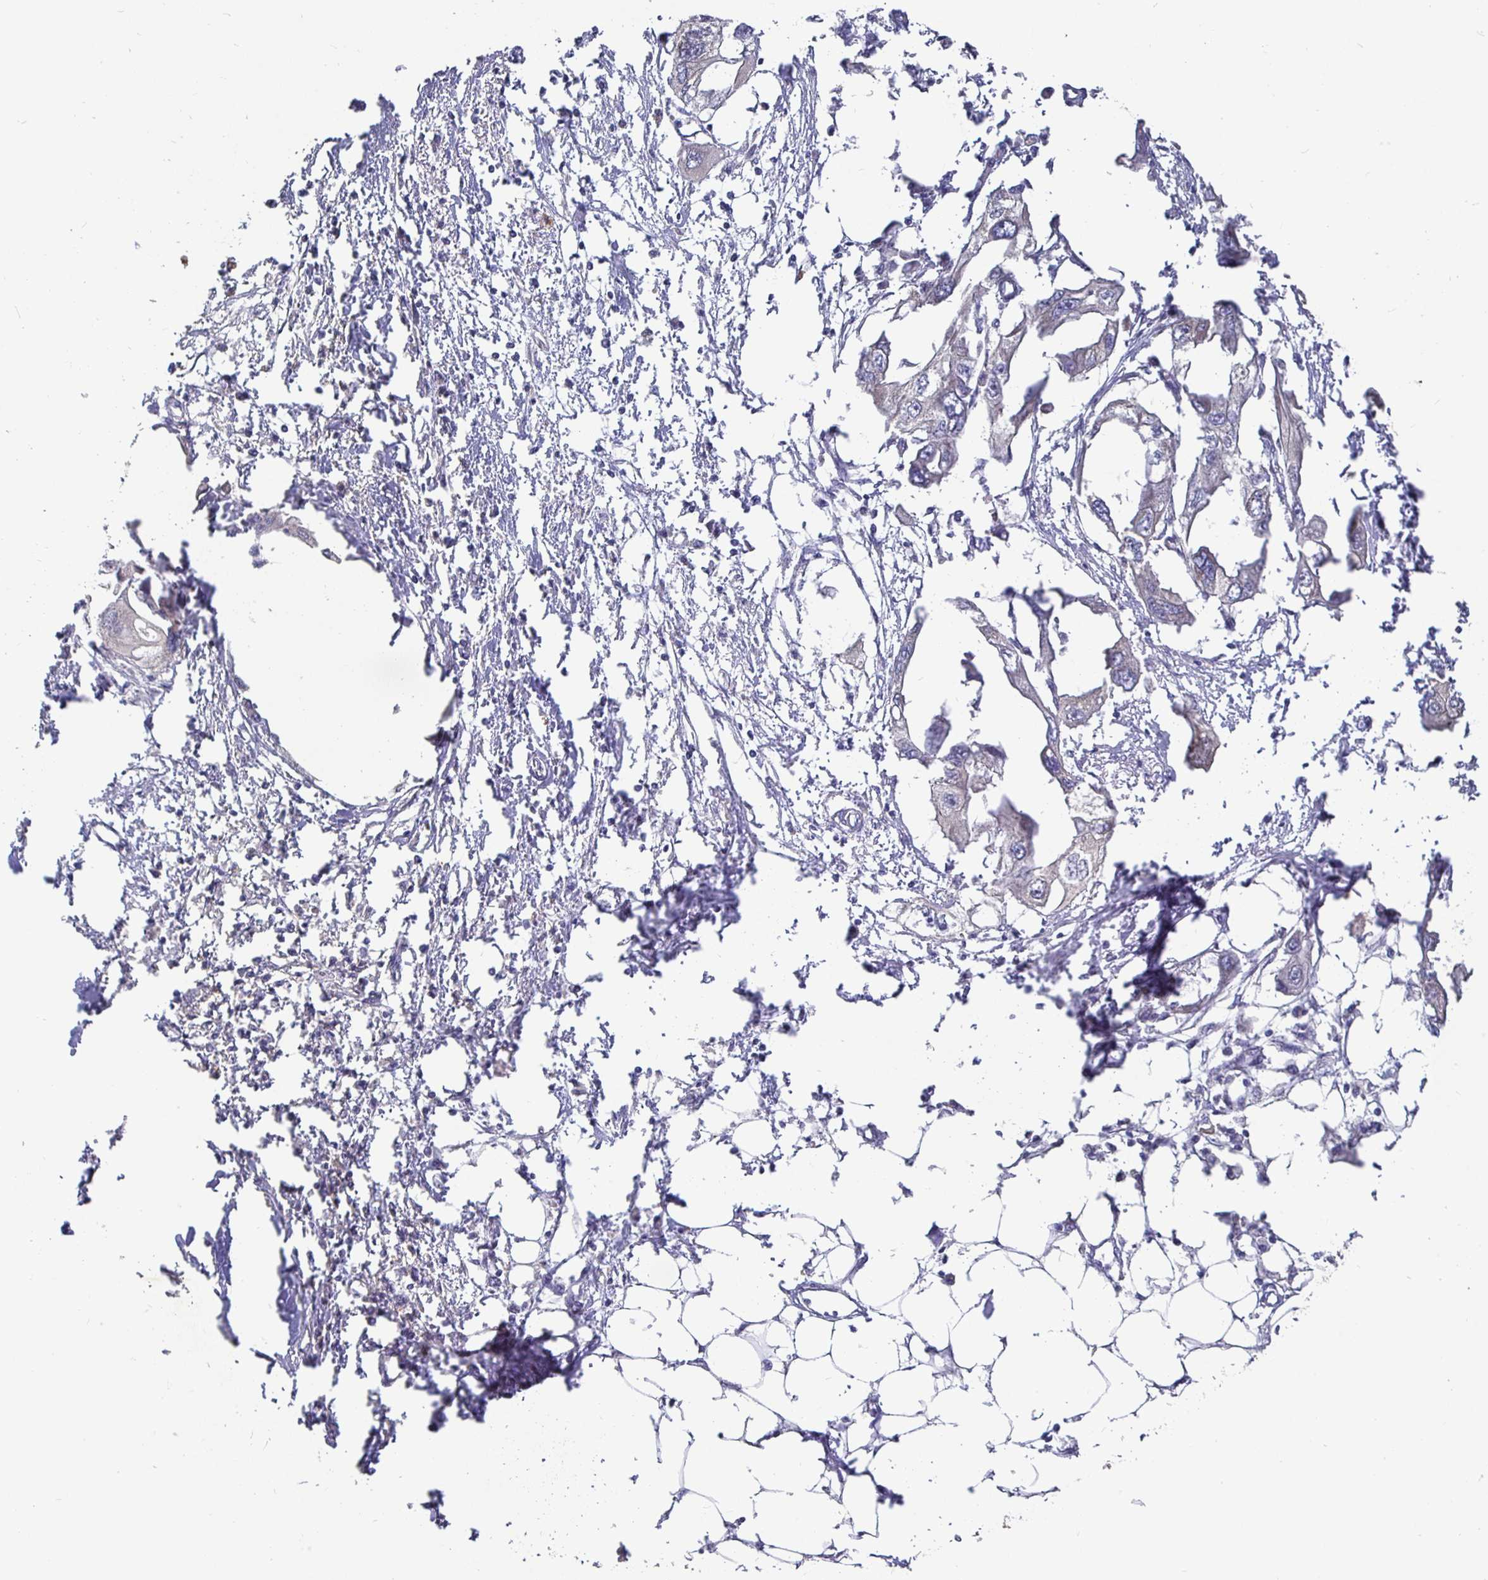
{"staining": {"intensity": "negative", "quantity": "none", "location": "none"}, "tissue": "endometrial cancer", "cell_type": "Tumor cells", "image_type": "cancer", "snomed": [{"axis": "morphology", "description": "Adenocarcinoma, NOS"}, {"axis": "morphology", "description": "Adenocarcinoma, metastatic, NOS"}, {"axis": "topography", "description": "Adipose tissue"}, {"axis": "topography", "description": "Endometrium"}], "caption": "A high-resolution image shows immunohistochemistry staining of endometrial cancer, which displays no significant positivity in tumor cells. The staining is performed using DAB brown chromogen with nuclei counter-stained in using hematoxylin.", "gene": "KIF21A", "patient": {"sex": "female", "age": 67}}